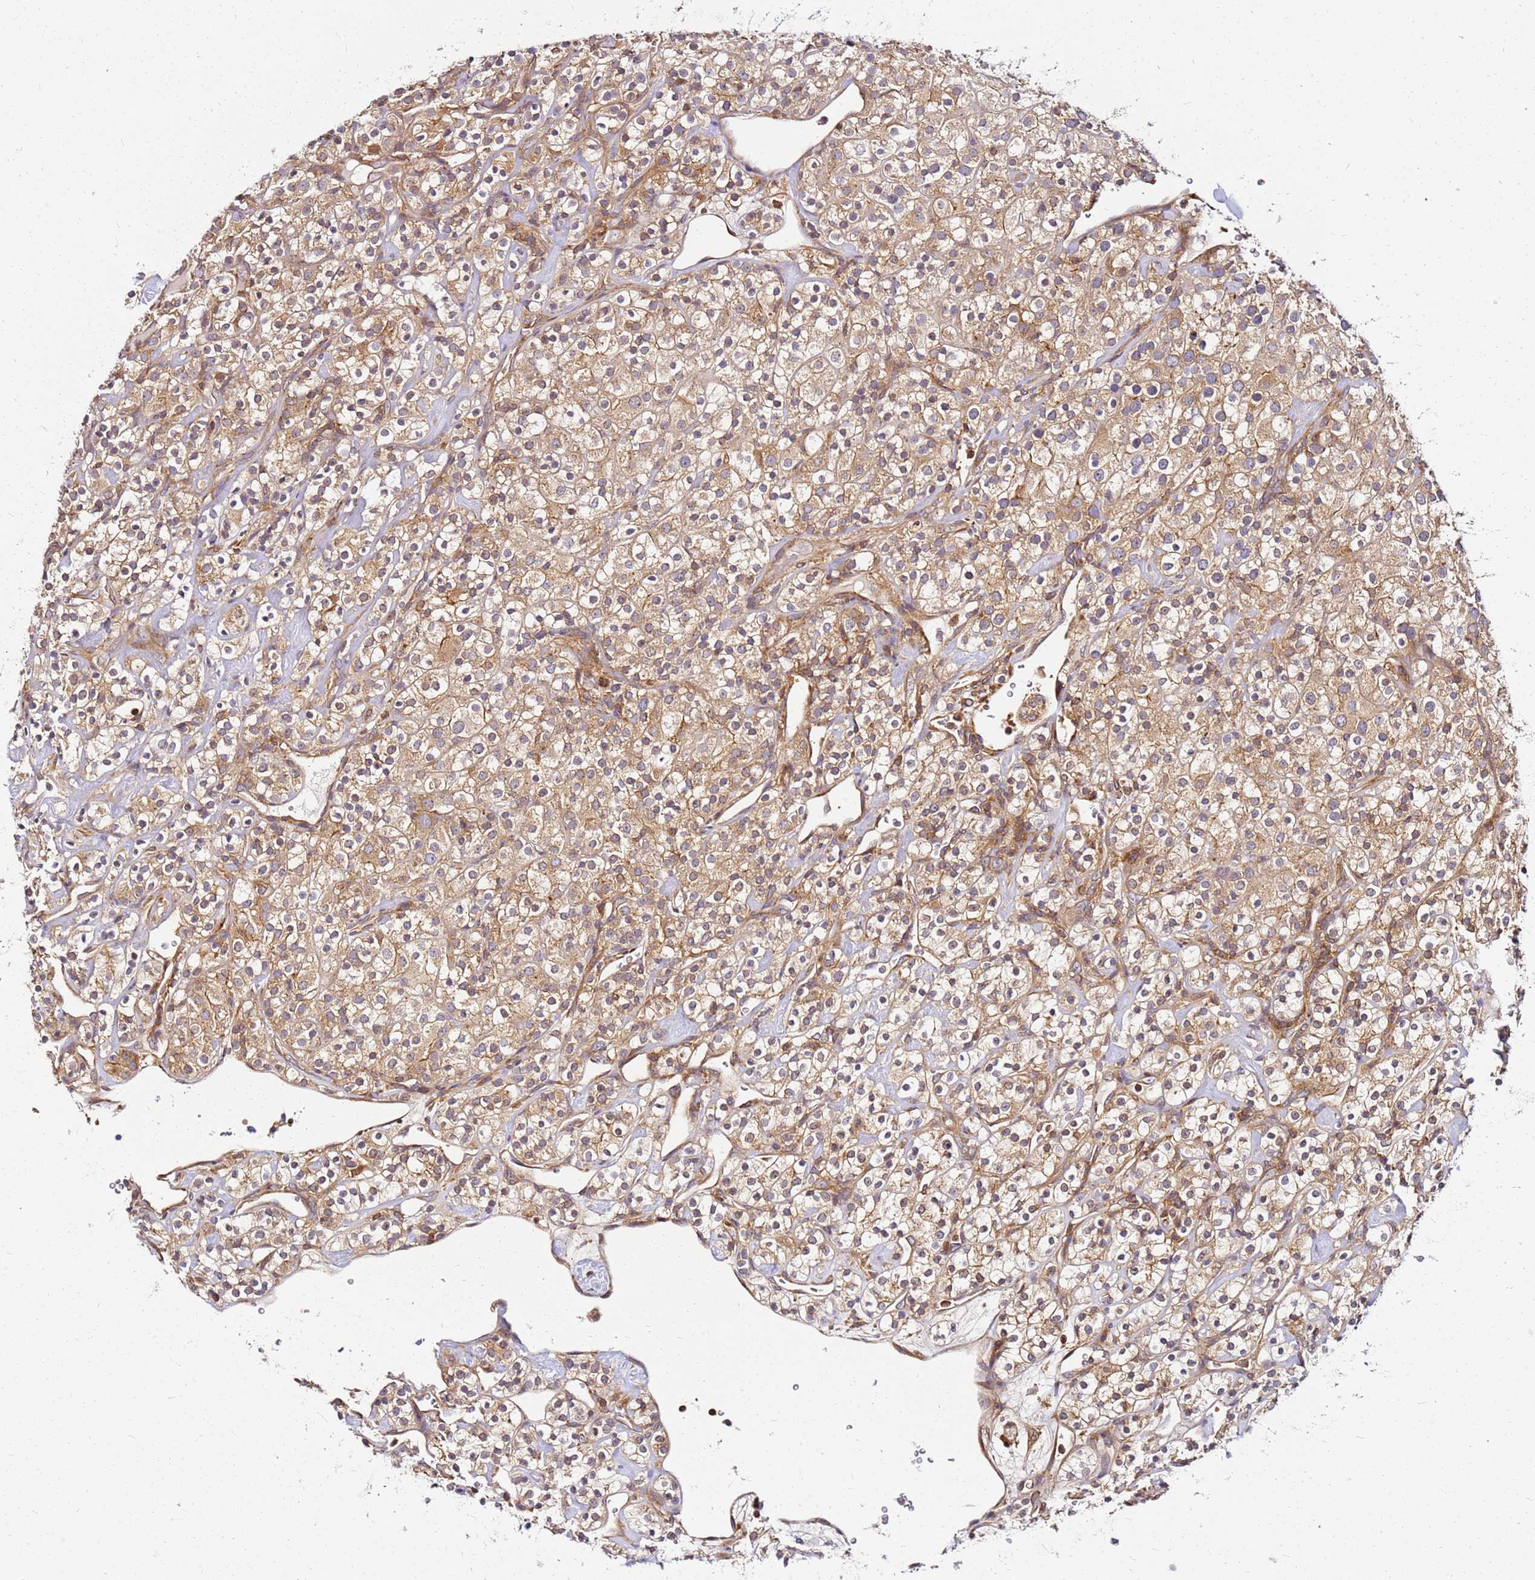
{"staining": {"intensity": "moderate", "quantity": ">75%", "location": "cytoplasmic/membranous"}, "tissue": "renal cancer", "cell_type": "Tumor cells", "image_type": "cancer", "snomed": [{"axis": "morphology", "description": "Adenocarcinoma, NOS"}, {"axis": "topography", "description": "Kidney"}], "caption": "Immunohistochemical staining of human adenocarcinoma (renal) displays medium levels of moderate cytoplasmic/membranous positivity in about >75% of tumor cells. (brown staining indicates protein expression, while blue staining denotes nuclei).", "gene": "PIH1D1", "patient": {"sex": "male", "age": 77}}